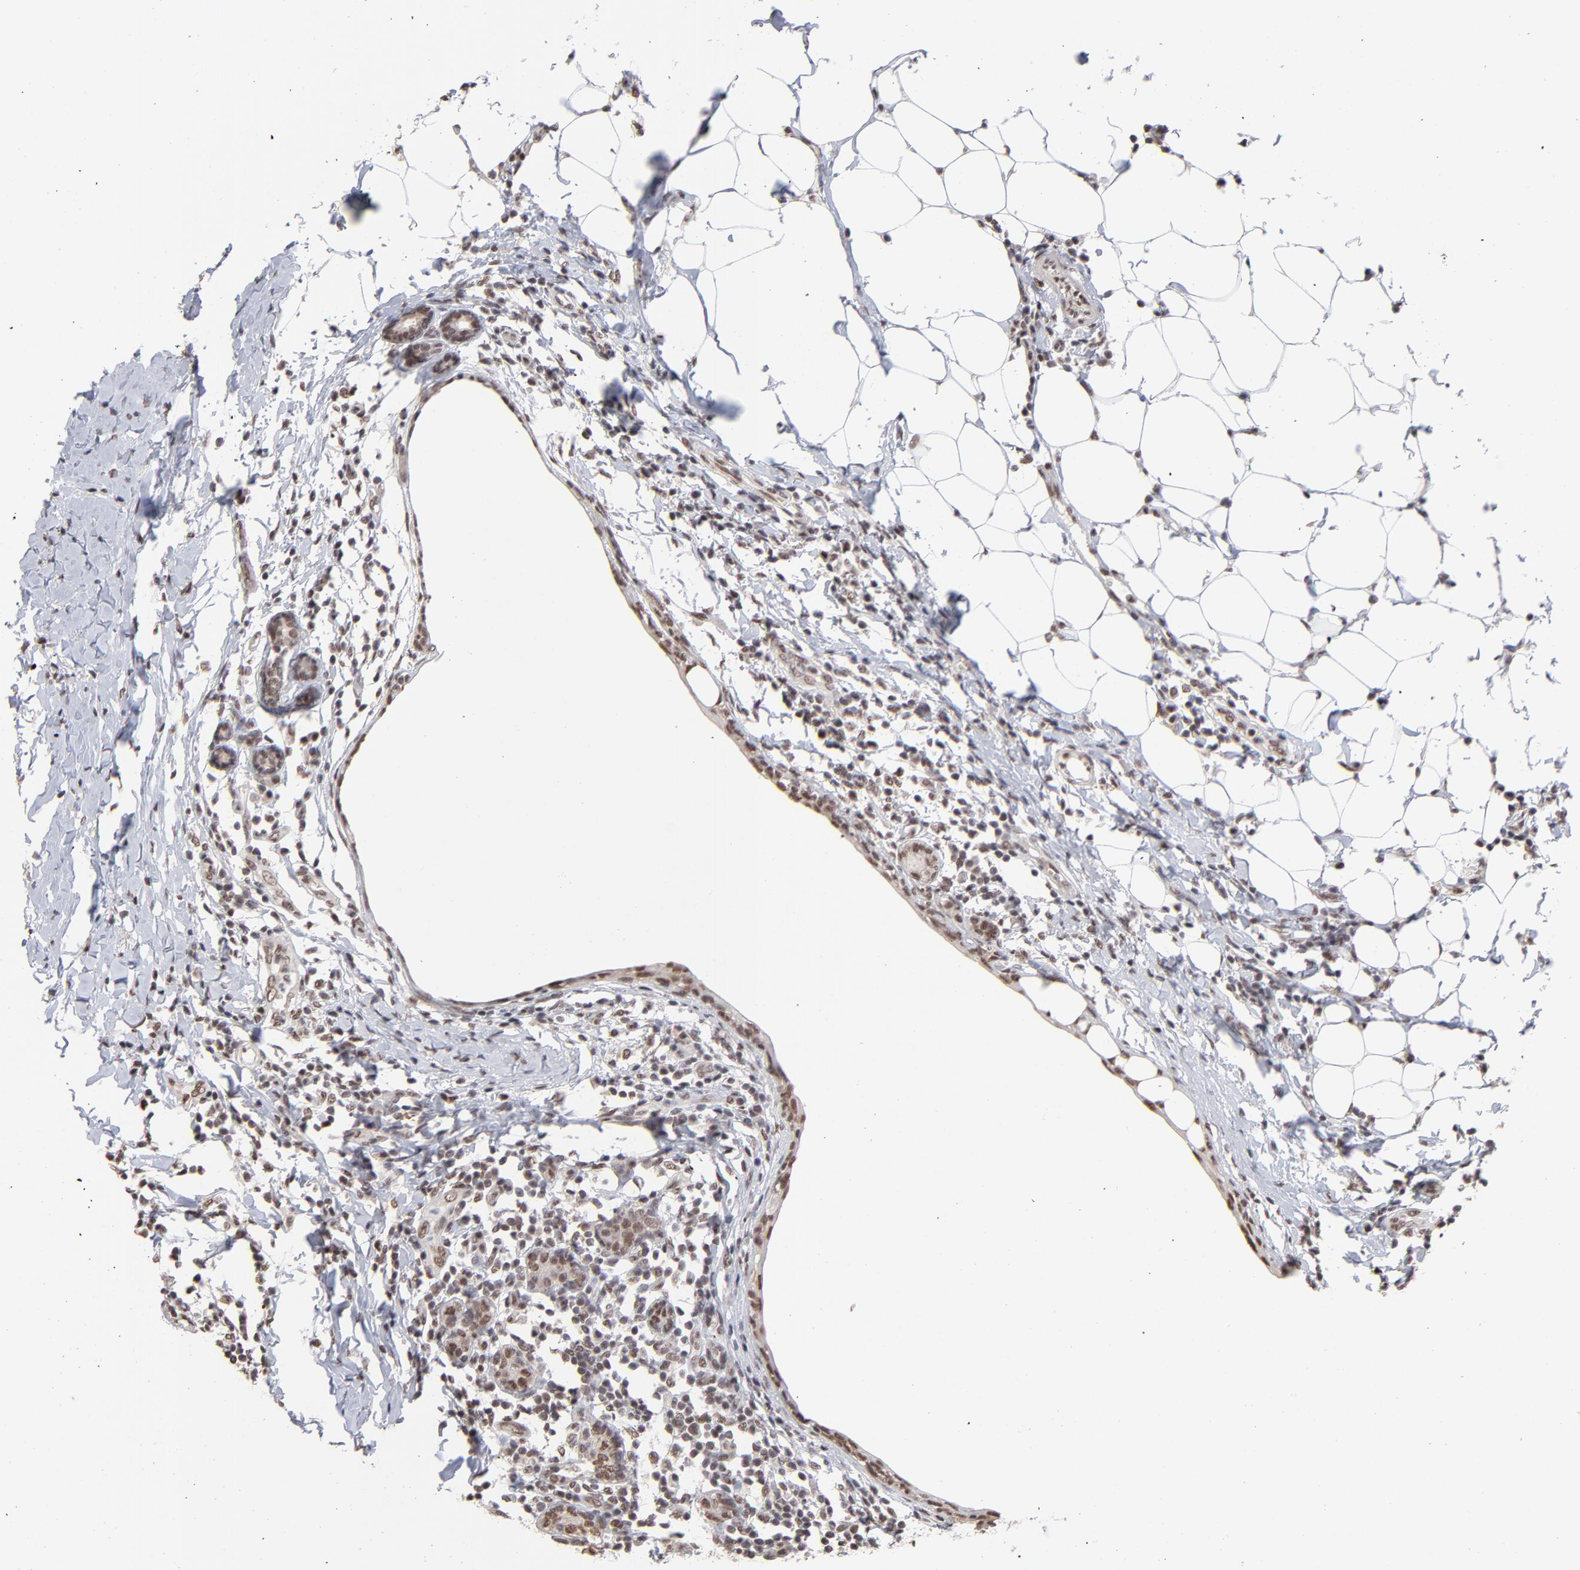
{"staining": {"intensity": "strong", "quantity": ">75%", "location": "cytoplasmic/membranous,nuclear"}, "tissue": "breast cancer", "cell_type": "Tumor cells", "image_type": "cancer", "snomed": [{"axis": "morphology", "description": "Duct carcinoma"}, {"axis": "topography", "description": "Breast"}], "caption": "DAB (3,3'-diaminobenzidine) immunohistochemical staining of human intraductal carcinoma (breast) exhibits strong cytoplasmic/membranous and nuclear protein expression in approximately >75% of tumor cells.", "gene": "ZNF3", "patient": {"sex": "female", "age": 40}}